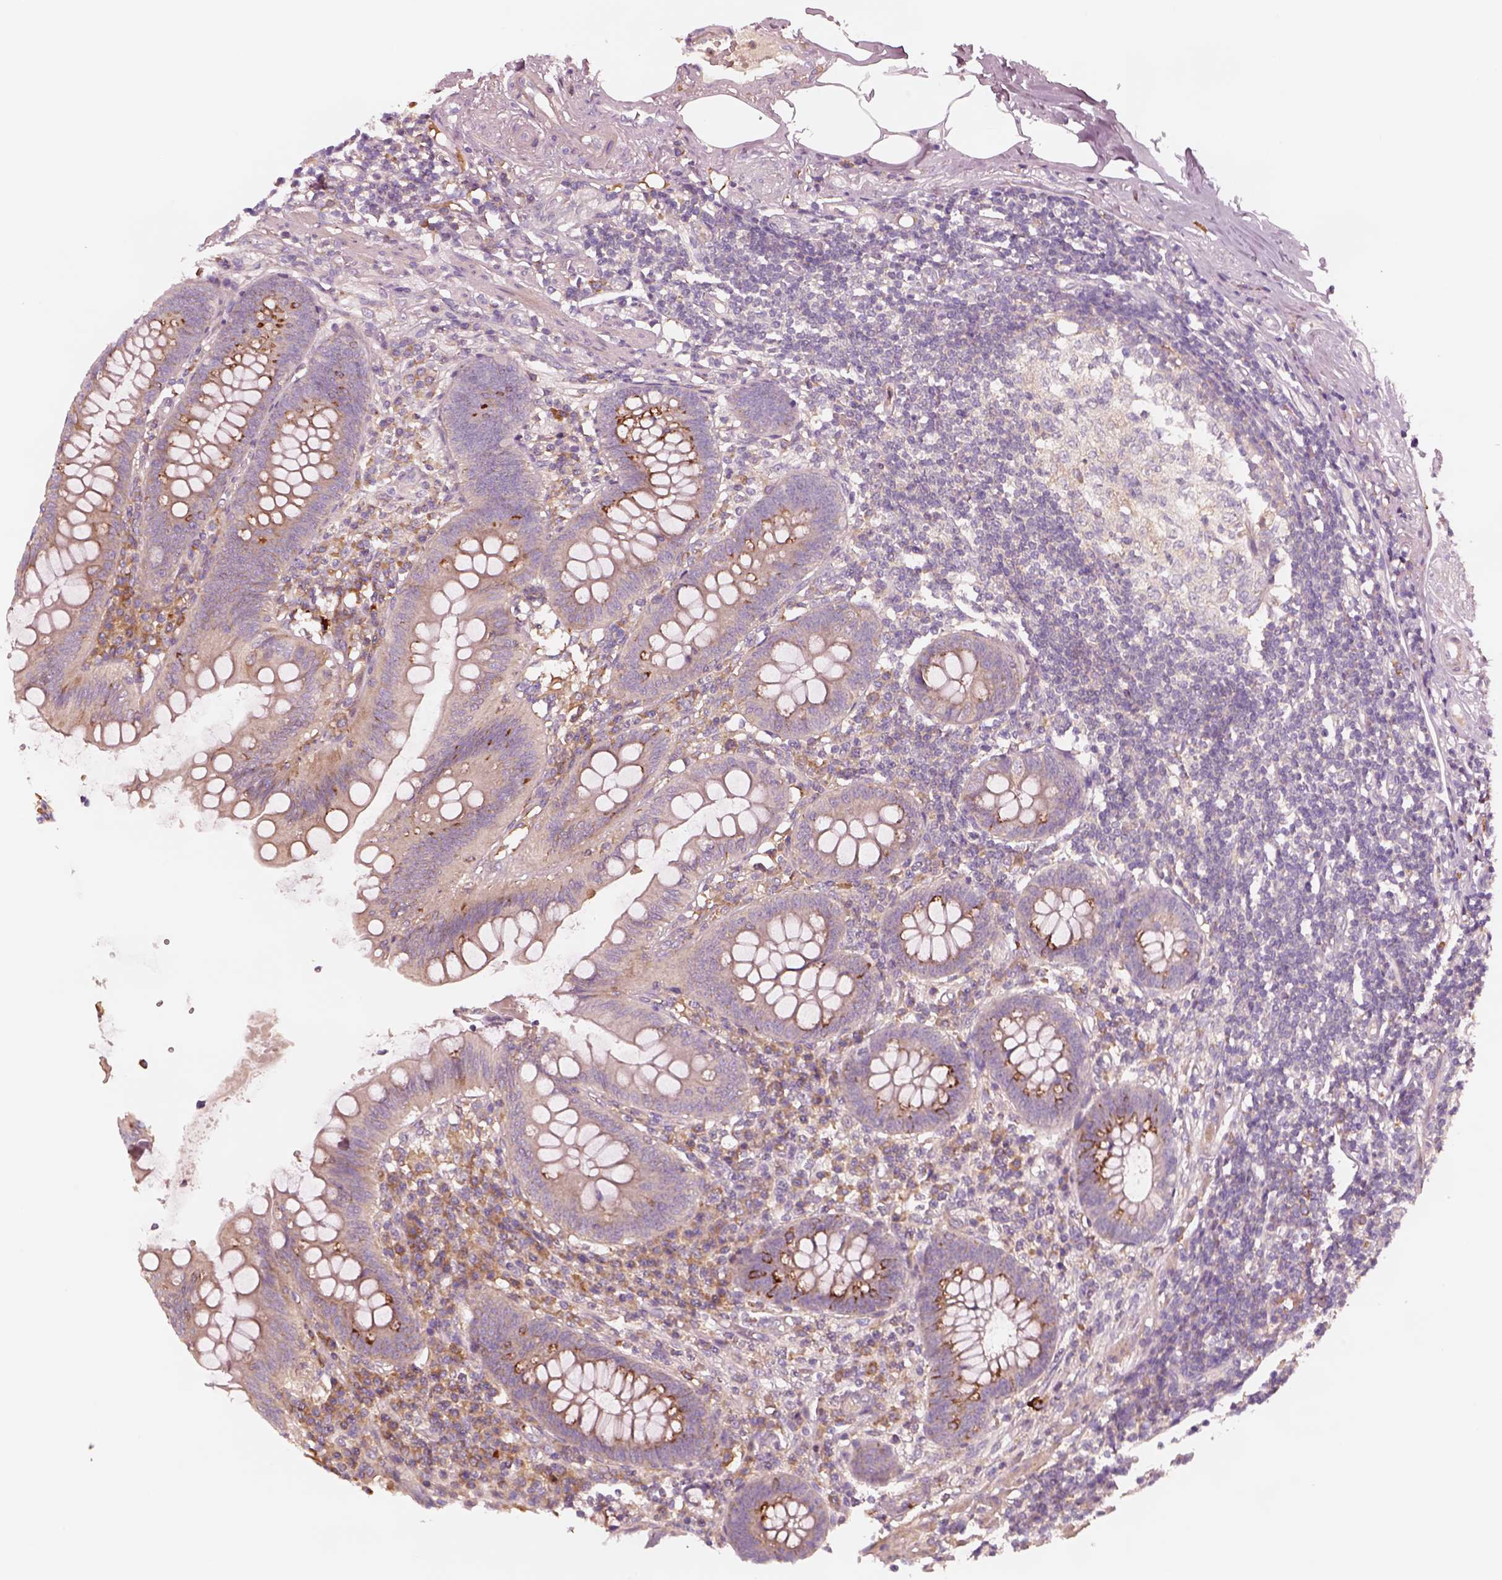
{"staining": {"intensity": "strong", "quantity": "<25%", "location": "cytoplasmic/membranous,nuclear"}, "tissue": "appendix", "cell_type": "Glandular cells", "image_type": "normal", "snomed": [{"axis": "morphology", "description": "Normal tissue, NOS"}, {"axis": "topography", "description": "Appendix"}], "caption": "Protein analysis of unremarkable appendix shows strong cytoplasmic/membranous,nuclear expression in approximately <25% of glandular cells. The protein is shown in brown color, while the nuclei are stained blue.", "gene": "ASCC2", "patient": {"sex": "female", "age": 57}}